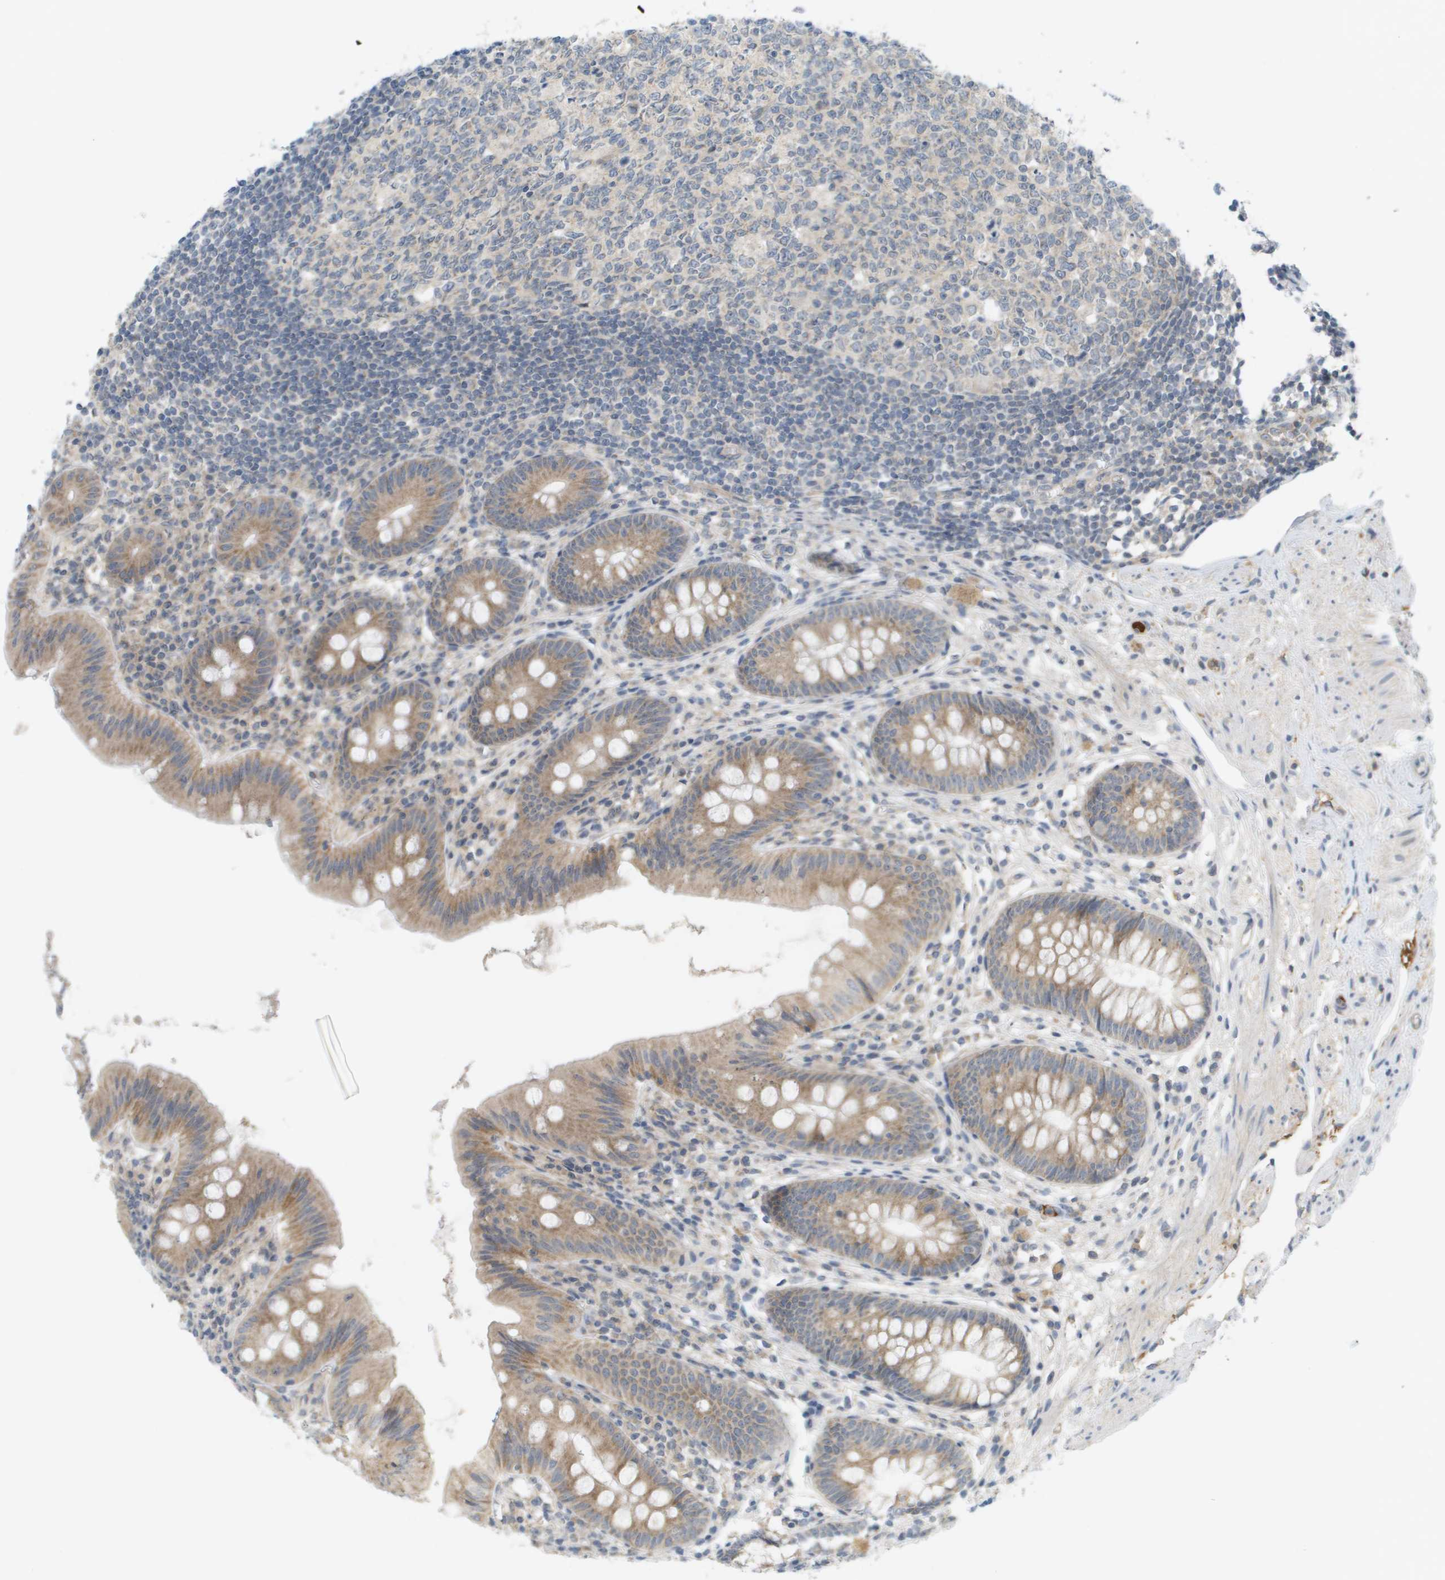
{"staining": {"intensity": "weak", "quantity": ">75%", "location": "cytoplasmic/membranous"}, "tissue": "appendix", "cell_type": "Glandular cells", "image_type": "normal", "snomed": [{"axis": "morphology", "description": "Normal tissue, NOS"}, {"axis": "topography", "description": "Appendix"}], "caption": "Appendix was stained to show a protein in brown. There is low levels of weak cytoplasmic/membranous positivity in approximately >75% of glandular cells.", "gene": "PROC", "patient": {"sex": "male", "age": 56}}